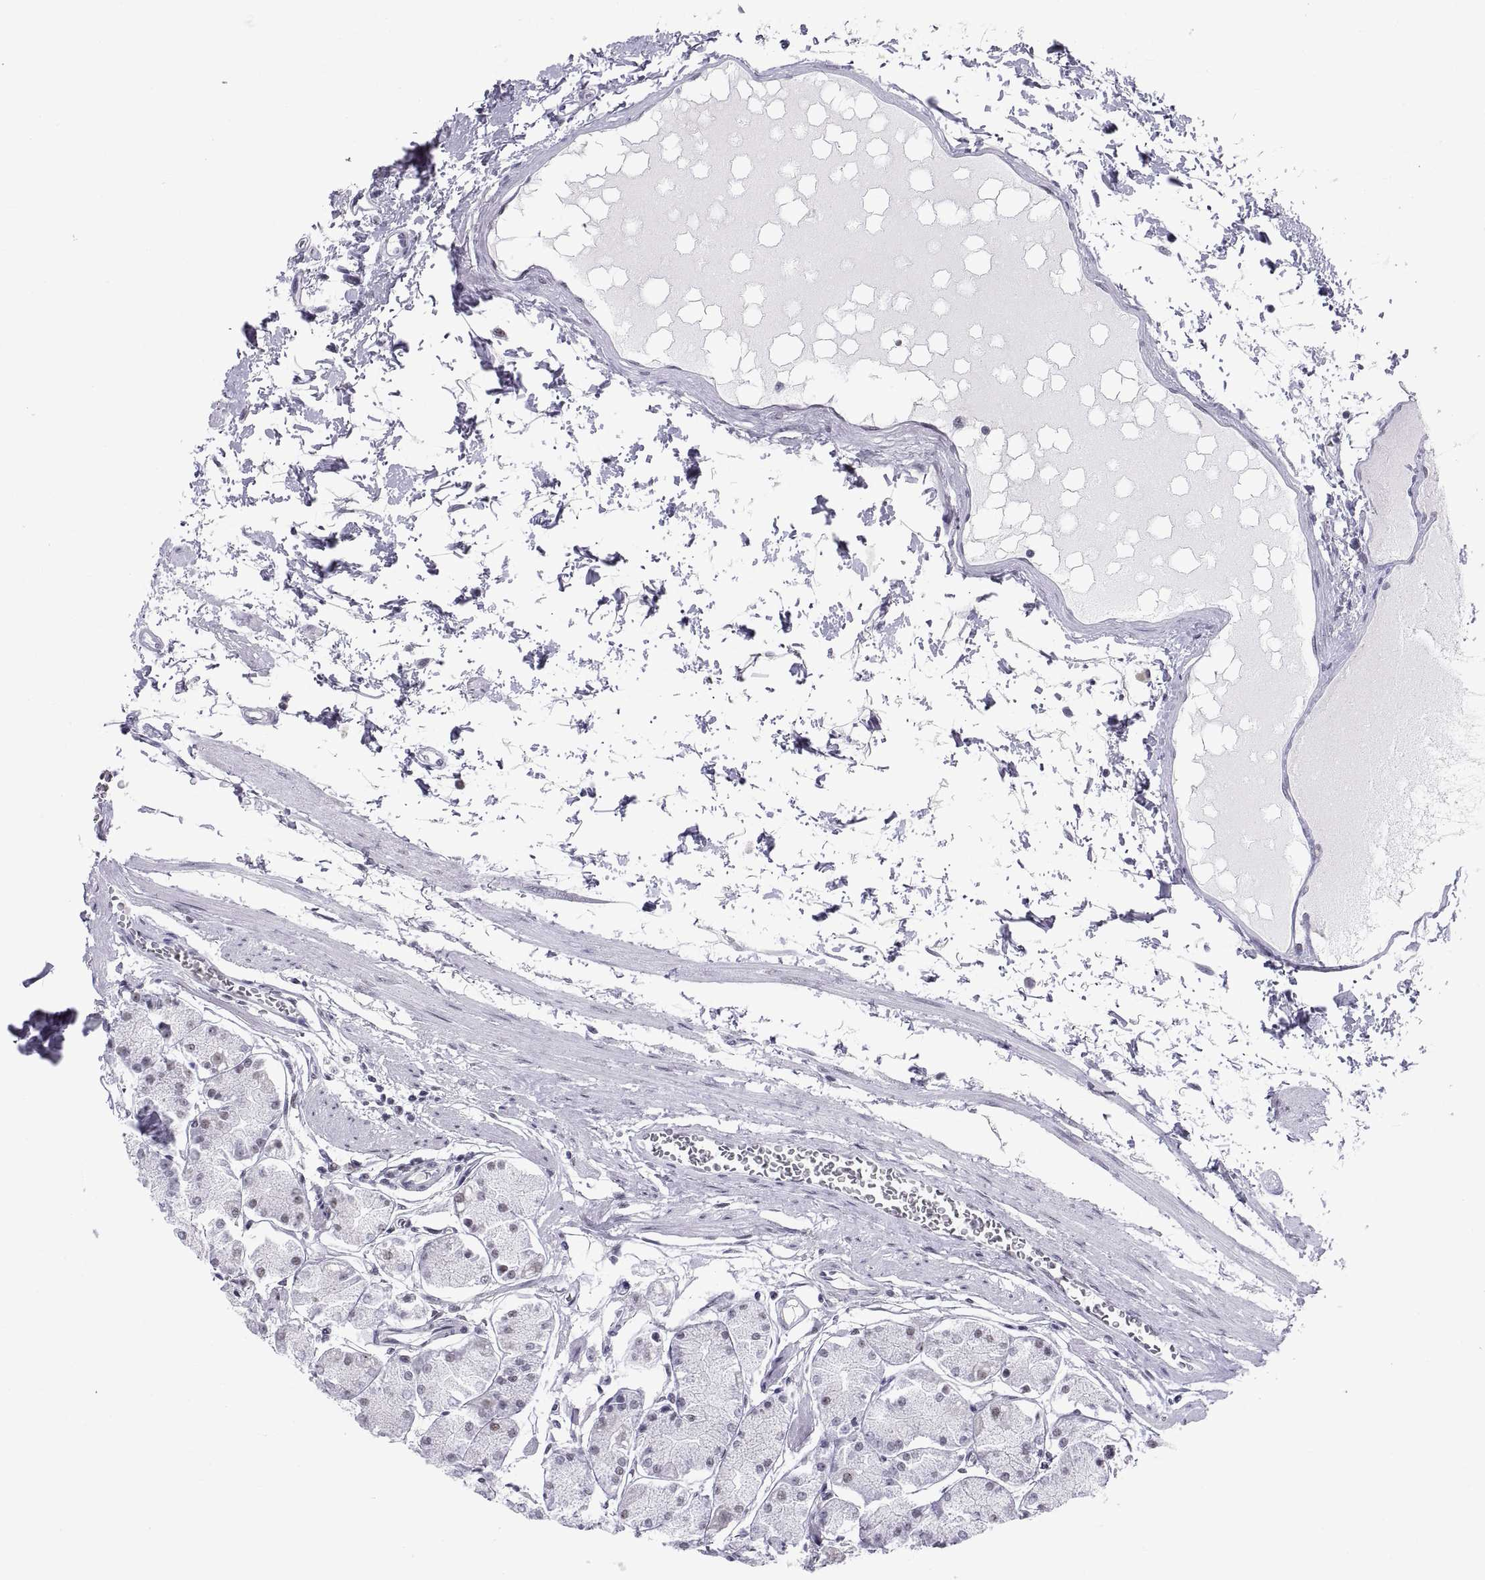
{"staining": {"intensity": "moderate", "quantity": "25%-75%", "location": "nuclear"}, "tissue": "stomach", "cell_type": "Glandular cells", "image_type": "normal", "snomed": [{"axis": "morphology", "description": "Normal tissue, NOS"}, {"axis": "topography", "description": "Stomach, upper"}], "caption": "Moderate nuclear positivity is appreciated in approximately 25%-75% of glandular cells in normal stomach.", "gene": "NEUROD6", "patient": {"sex": "male", "age": 60}}